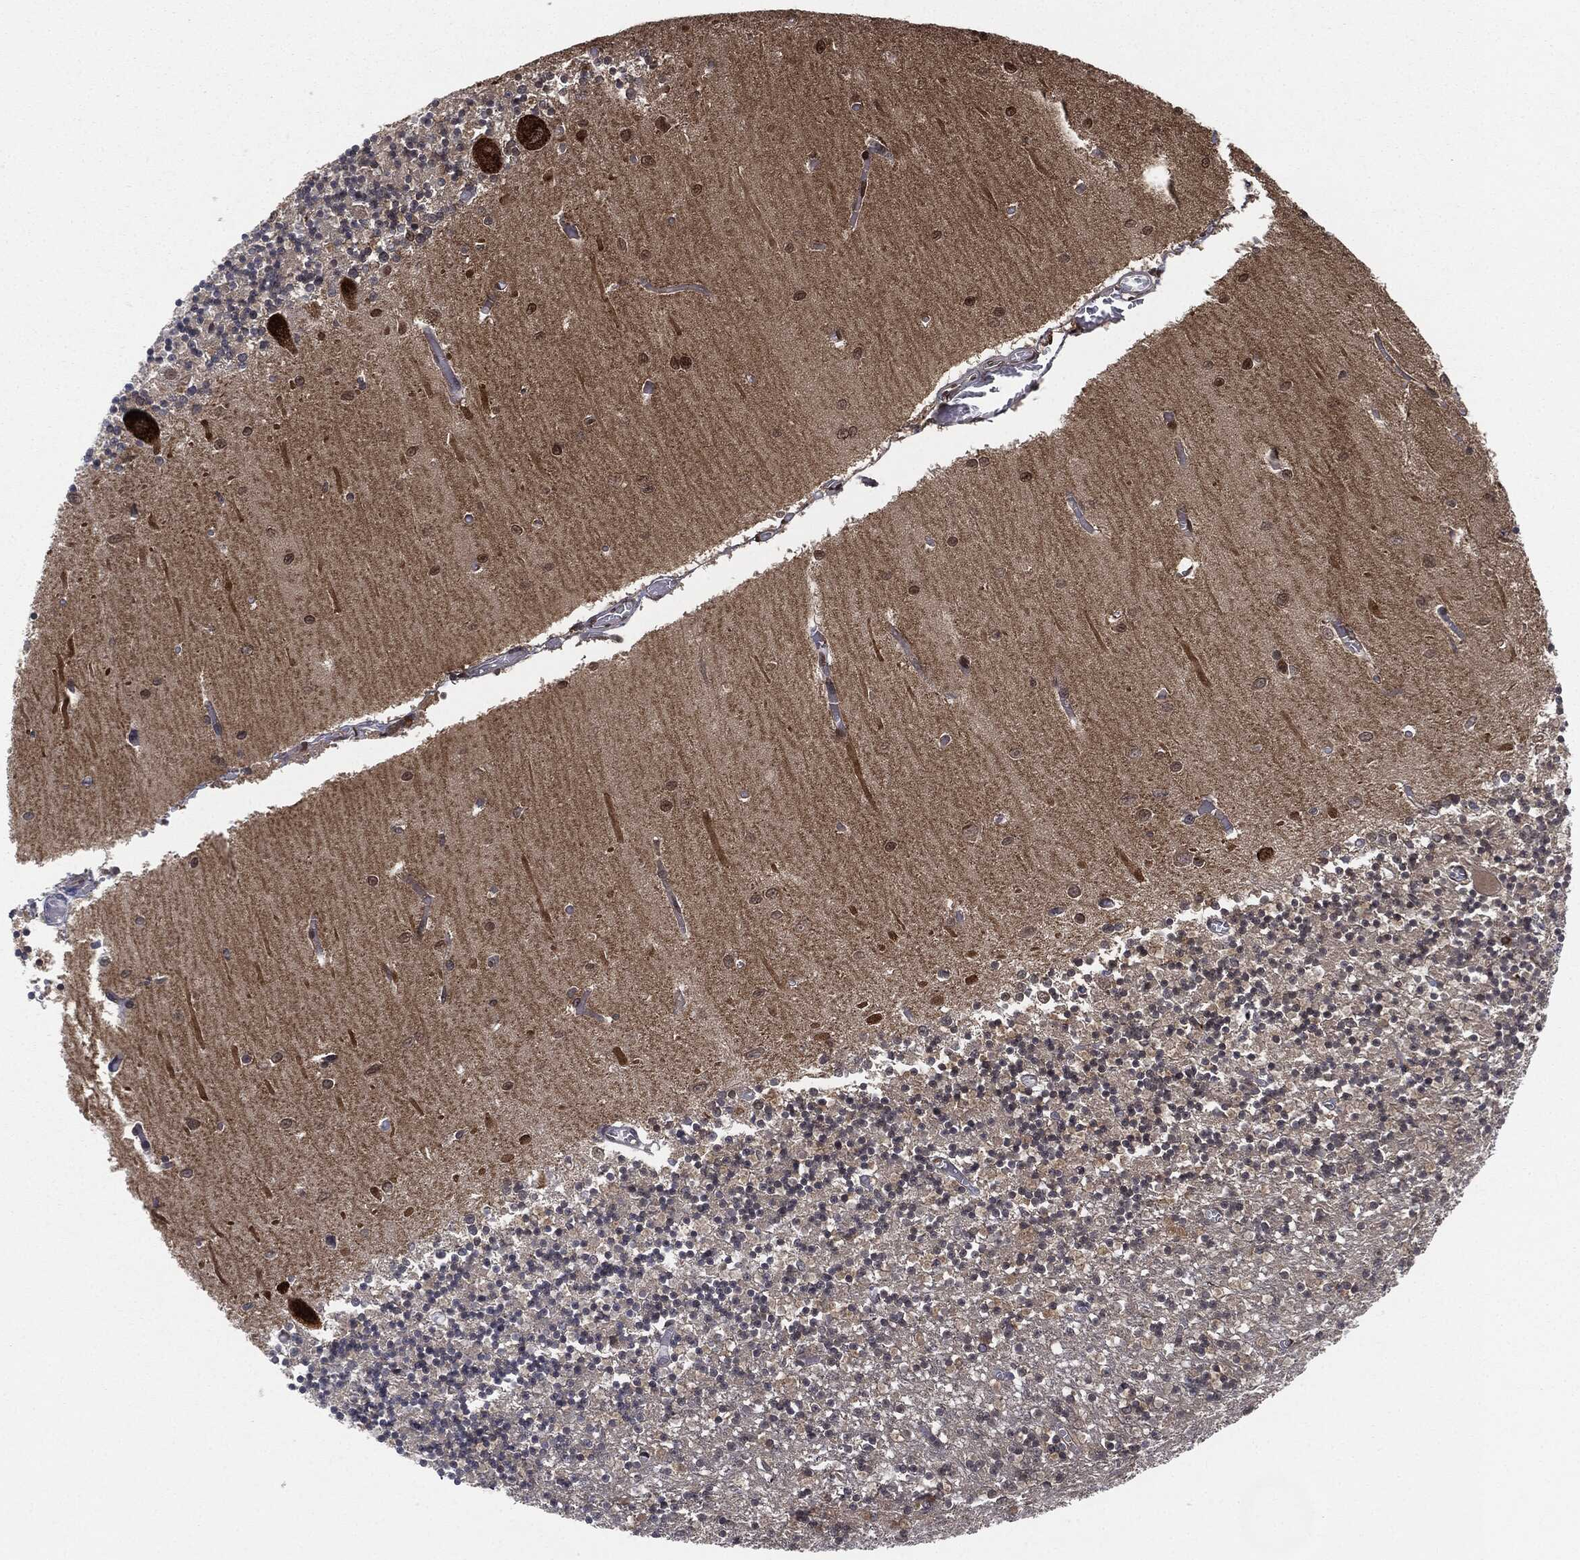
{"staining": {"intensity": "negative", "quantity": "none", "location": "none"}, "tissue": "cerebellum", "cell_type": "Cells in granular layer", "image_type": "normal", "snomed": [{"axis": "morphology", "description": "Normal tissue, NOS"}, {"axis": "topography", "description": "Cerebellum"}], "caption": "This micrograph is of normal cerebellum stained with immunohistochemistry to label a protein in brown with the nuclei are counter-stained blue. There is no positivity in cells in granular layer.", "gene": "CAPRIN2", "patient": {"sex": "female", "age": 64}}